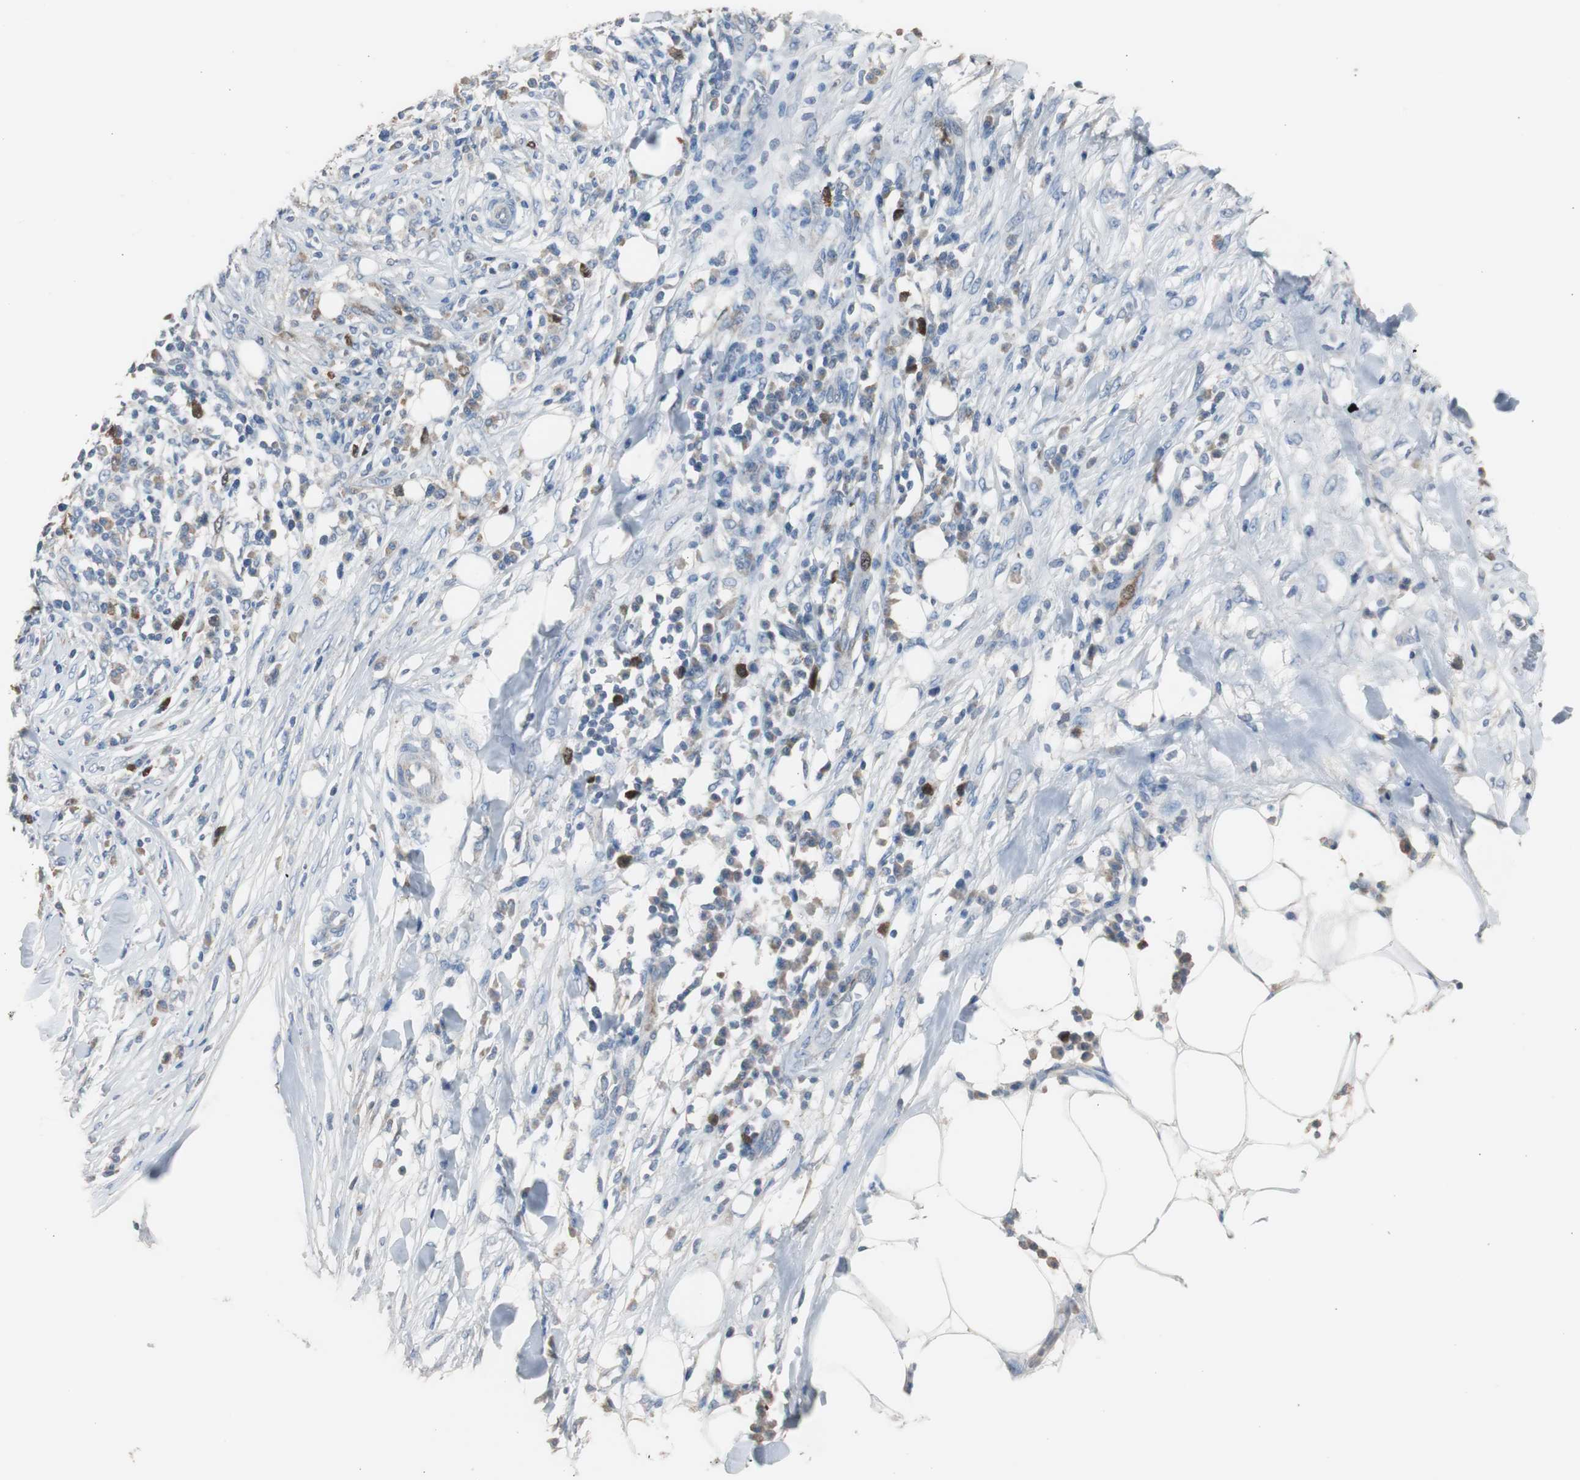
{"staining": {"intensity": "weak", "quantity": "25%-75%", "location": "cytoplasmic/membranous"}, "tissue": "skin cancer", "cell_type": "Tumor cells", "image_type": "cancer", "snomed": [{"axis": "morphology", "description": "Squamous cell carcinoma, NOS"}, {"axis": "topography", "description": "Skin"}], "caption": "Immunohistochemical staining of skin squamous cell carcinoma shows low levels of weak cytoplasmic/membranous protein expression in about 25%-75% of tumor cells.", "gene": "TK1", "patient": {"sex": "male", "age": 24}}